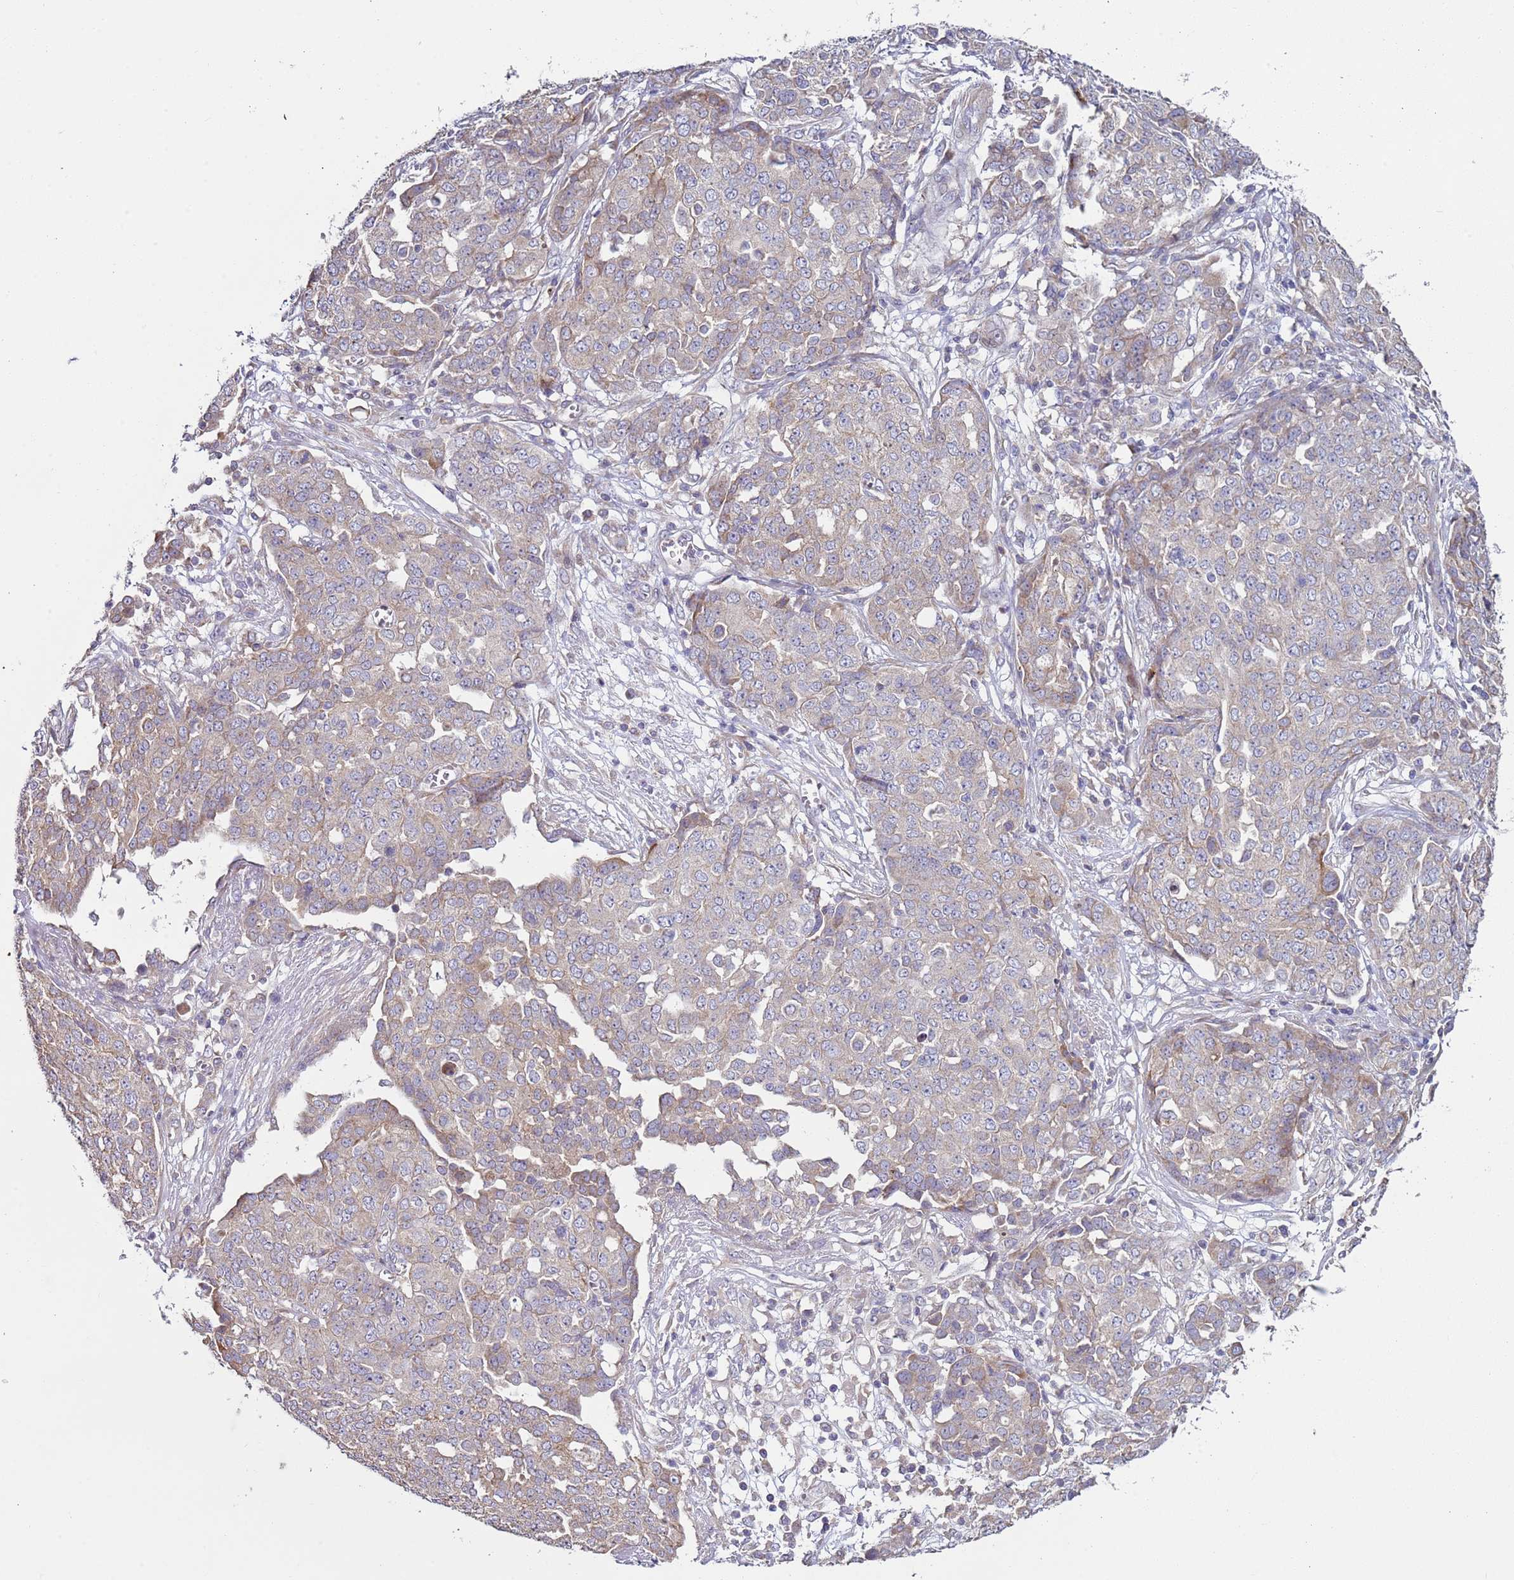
{"staining": {"intensity": "weak", "quantity": "<25%", "location": "cytoplasmic/membranous"}, "tissue": "ovarian cancer", "cell_type": "Tumor cells", "image_type": "cancer", "snomed": [{"axis": "morphology", "description": "Cystadenocarcinoma, serous, NOS"}, {"axis": "topography", "description": "Soft tissue"}, {"axis": "topography", "description": "Ovary"}], "caption": "An immunohistochemistry micrograph of ovarian serous cystadenocarcinoma is shown. There is no staining in tumor cells of ovarian serous cystadenocarcinoma.", "gene": "DIP2B", "patient": {"sex": "female", "age": 57}}